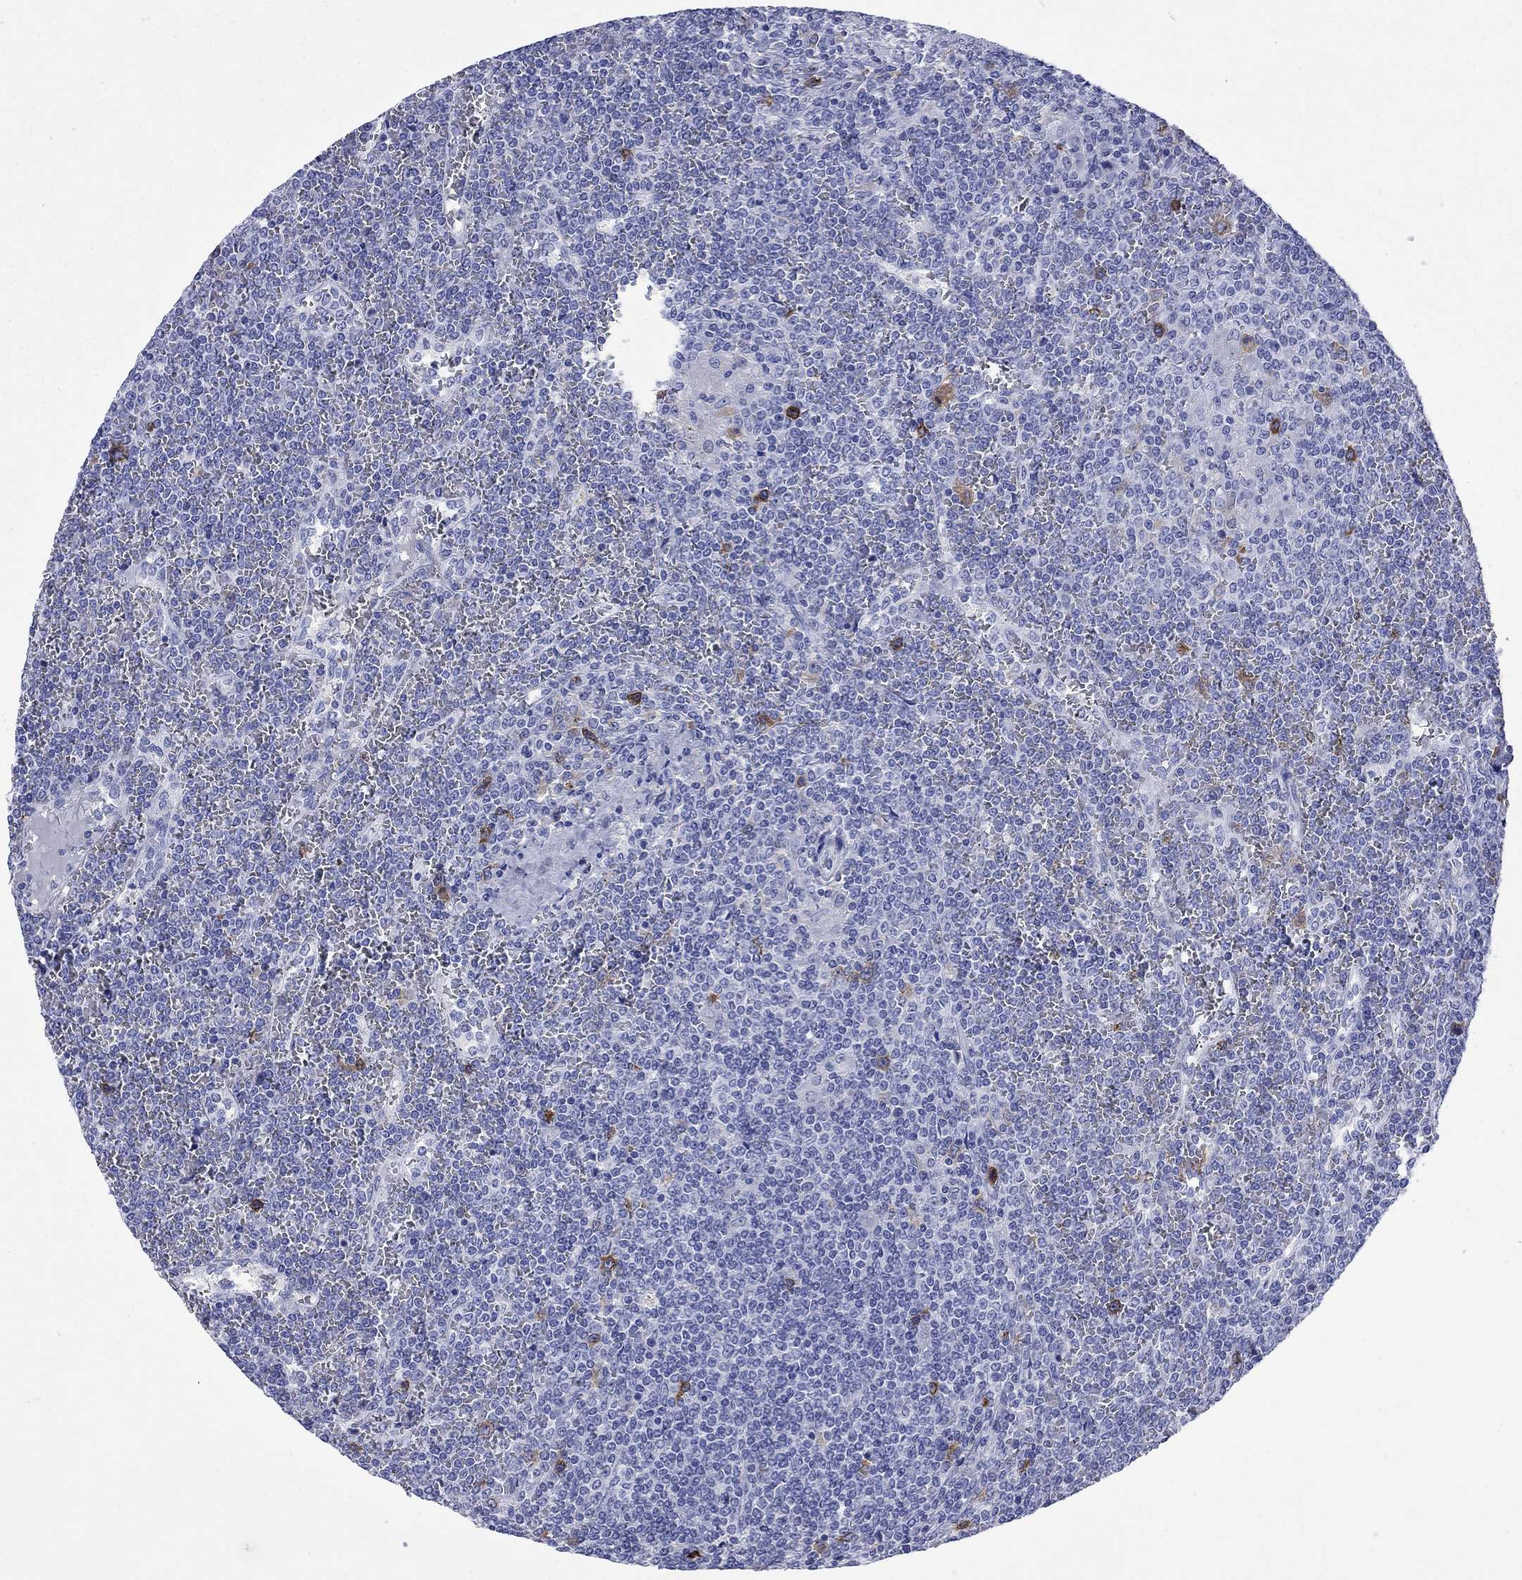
{"staining": {"intensity": "strong", "quantity": "<25%", "location": "cytoplasmic/membranous"}, "tissue": "lymphoma", "cell_type": "Tumor cells", "image_type": "cancer", "snomed": [{"axis": "morphology", "description": "Malignant lymphoma, non-Hodgkin's type, Low grade"}, {"axis": "topography", "description": "Spleen"}], "caption": "Immunohistochemistry photomicrograph of malignant lymphoma, non-Hodgkin's type (low-grade) stained for a protein (brown), which shows medium levels of strong cytoplasmic/membranous positivity in about <25% of tumor cells.", "gene": "TACC3", "patient": {"sex": "female", "age": 19}}